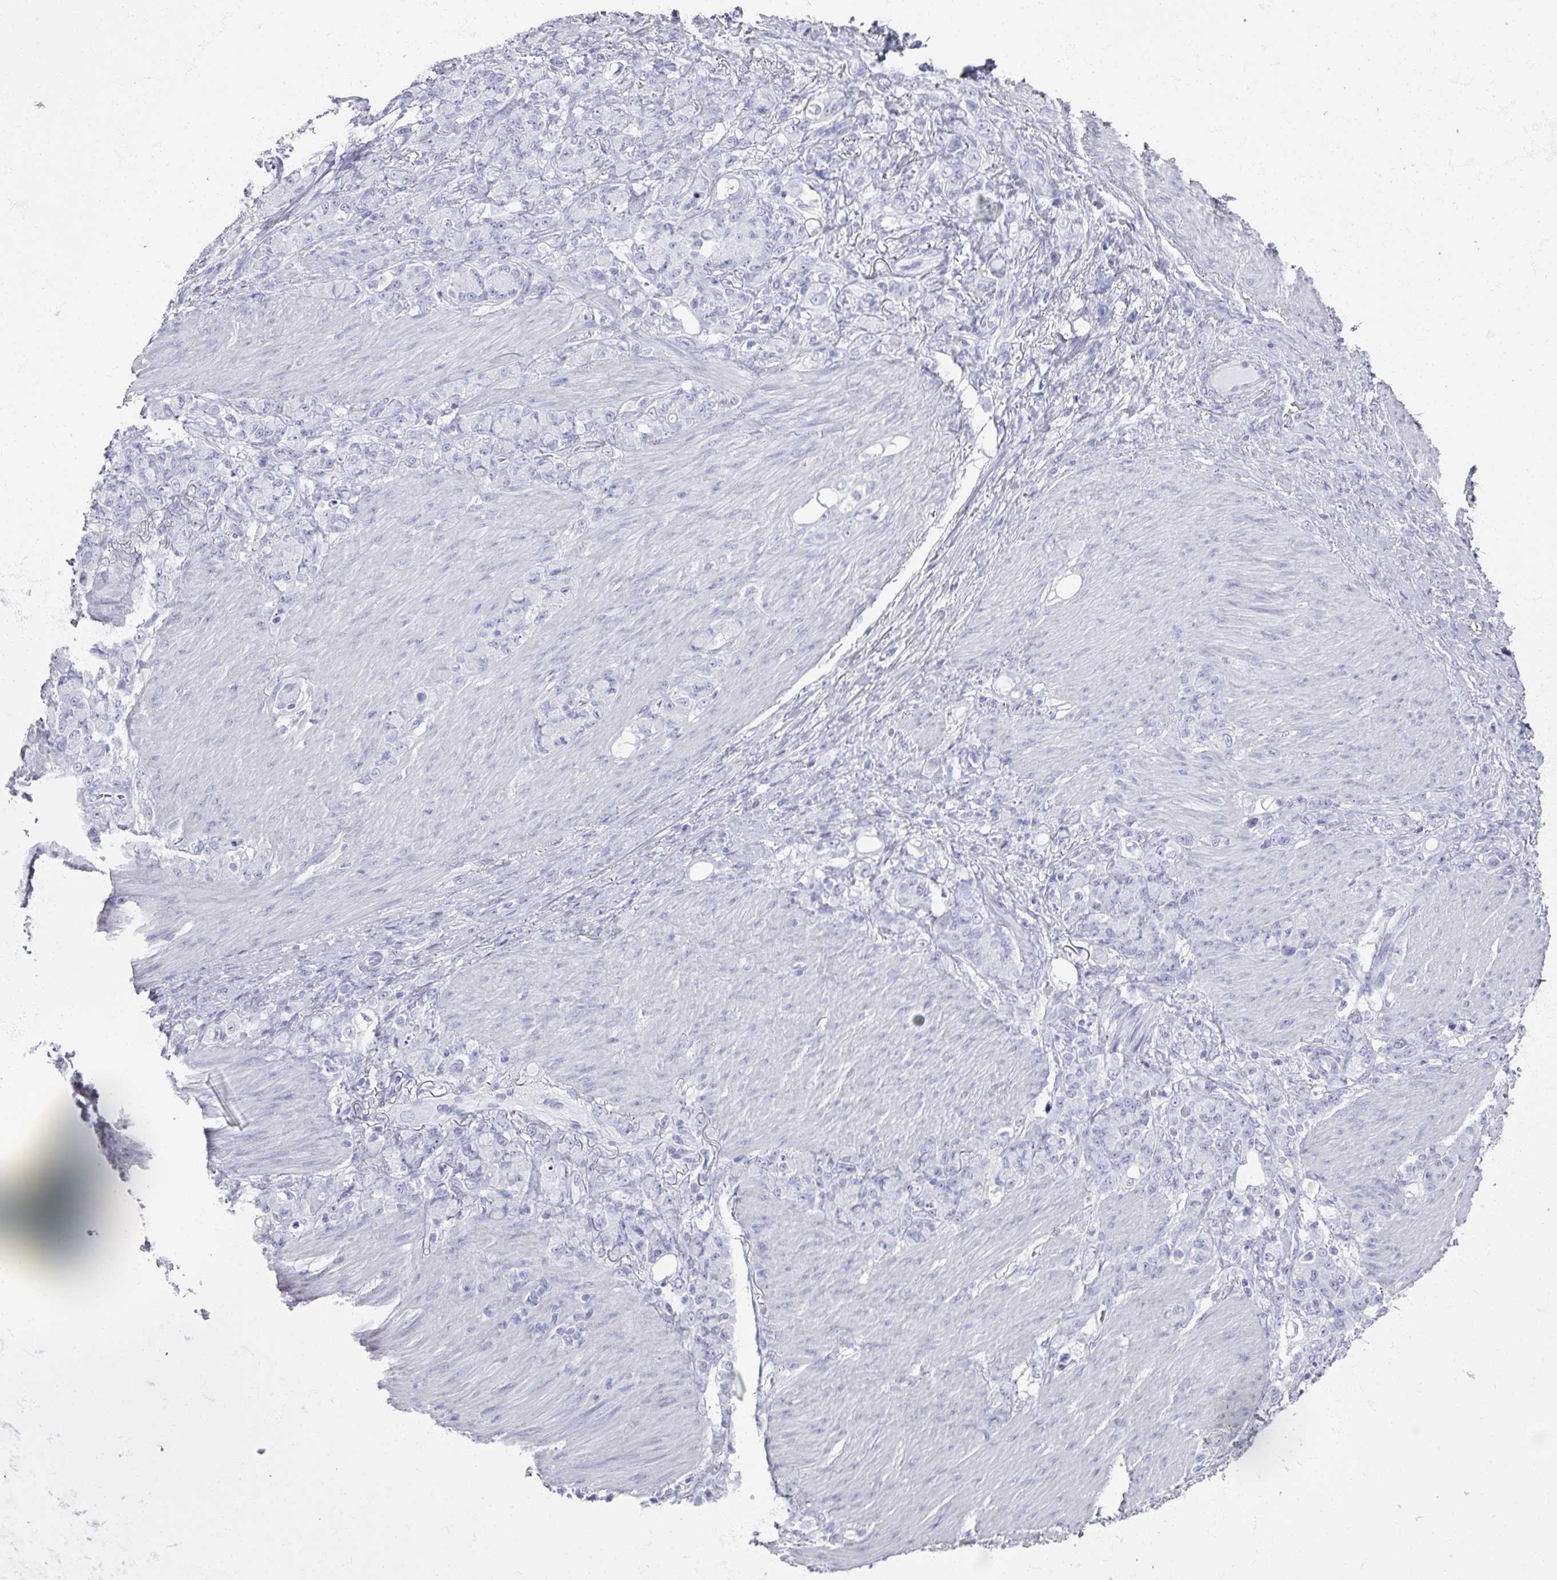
{"staining": {"intensity": "negative", "quantity": "none", "location": "none"}, "tissue": "stomach cancer", "cell_type": "Tumor cells", "image_type": "cancer", "snomed": [{"axis": "morphology", "description": "Normal tissue, NOS"}, {"axis": "morphology", "description": "Adenocarcinoma, NOS"}, {"axis": "topography", "description": "Stomach"}], "caption": "The micrograph demonstrates no staining of tumor cells in stomach adenocarcinoma.", "gene": "OMG", "patient": {"sex": "female", "age": 79}}